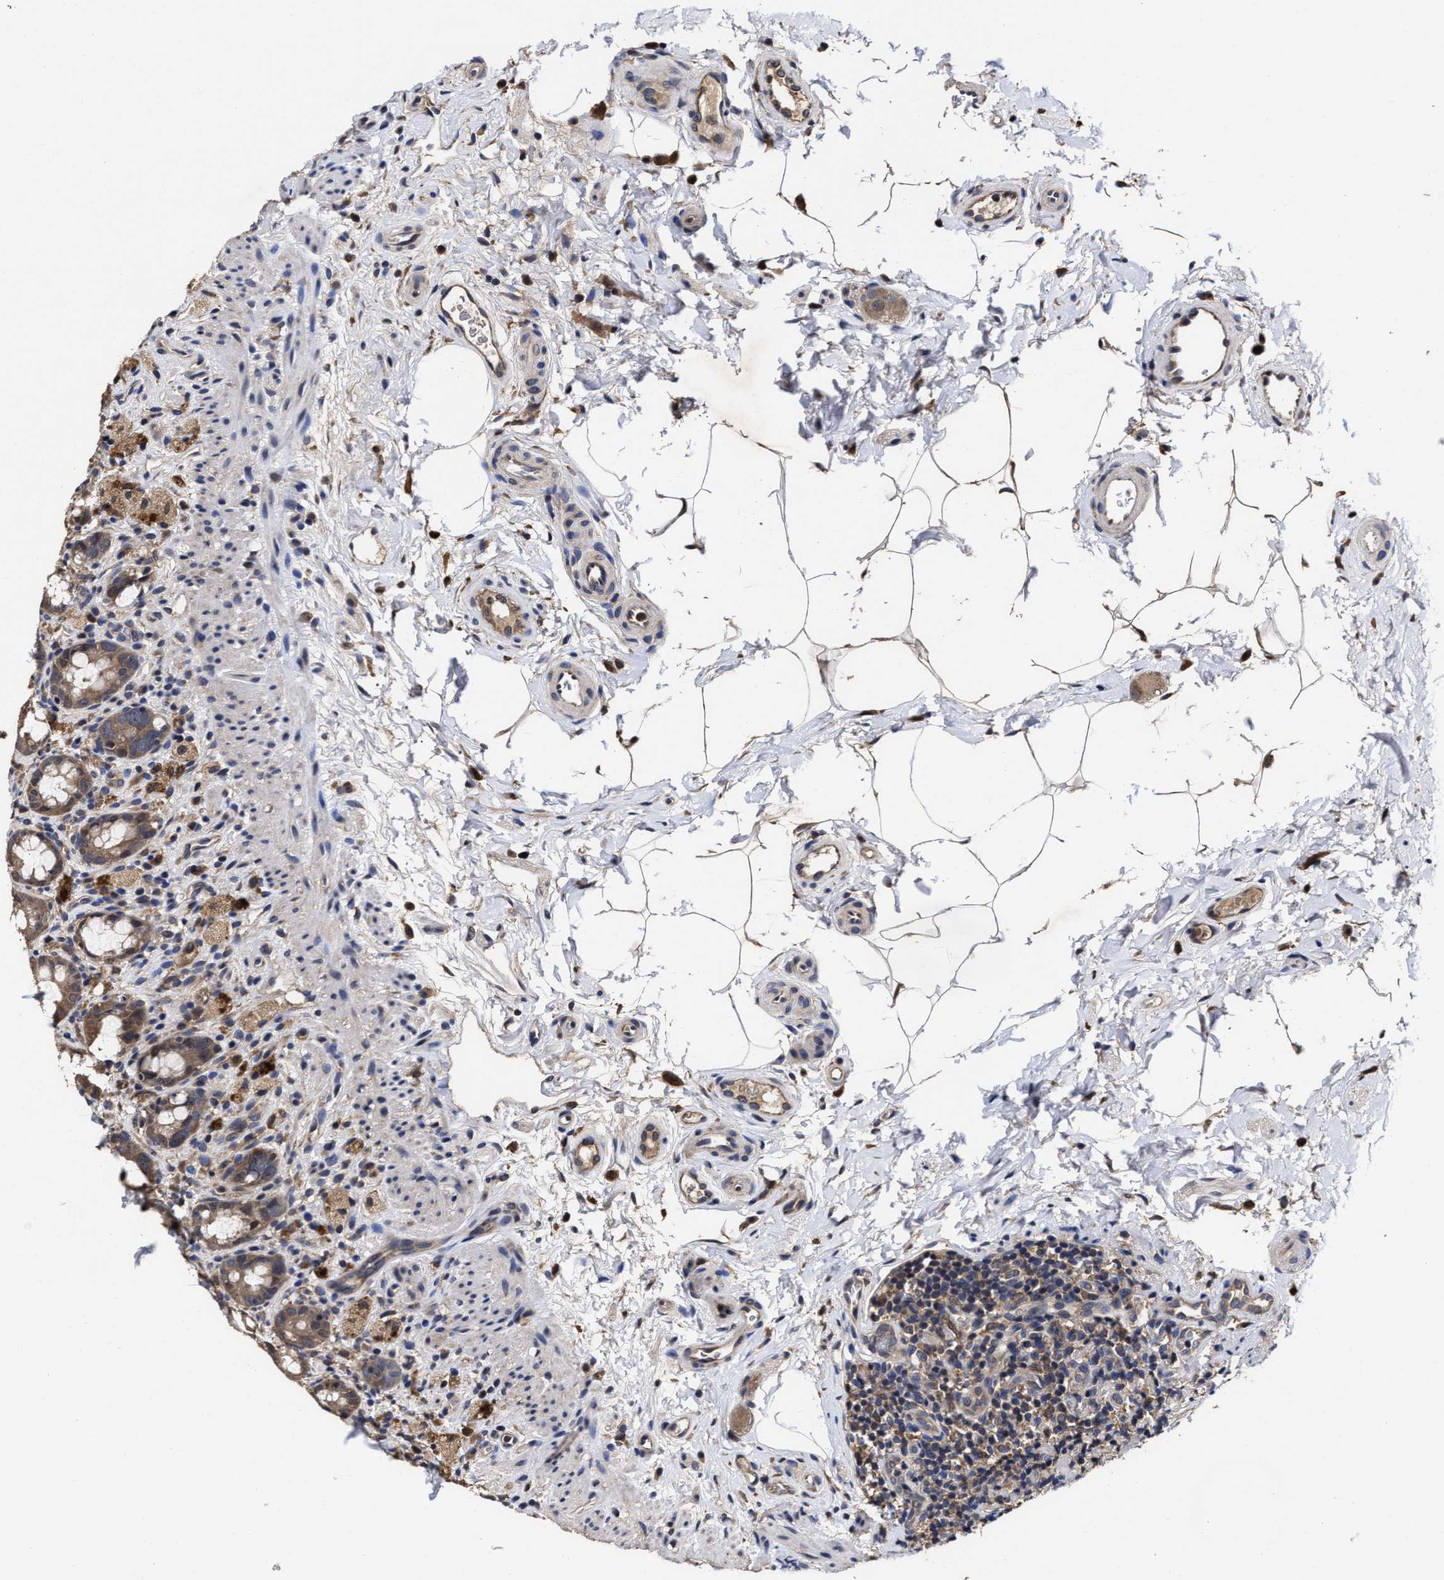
{"staining": {"intensity": "moderate", "quantity": ">75%", "location": "cytoplasmic/membranous"}, "tissue": "rectum", "cell_type": "Glandular cells", "image_type": "normal", "snomed": [{"axis": "morphology", "description": "Normal tissue, NOS"}, {"axis": "topography", "description": "Rectum"}], "caption": "Immunohistochemical staining of benign human rectum displays moderate cytoplasmic/membranous protein positivity in approximately >75% of glandular cells. (Stains: DAB in brown, nuclei in blue, Microscopy: brightfield microscopy at high magnification).", "gene": "SOCS5", "patient": {"sex": "male", "age": 44}}